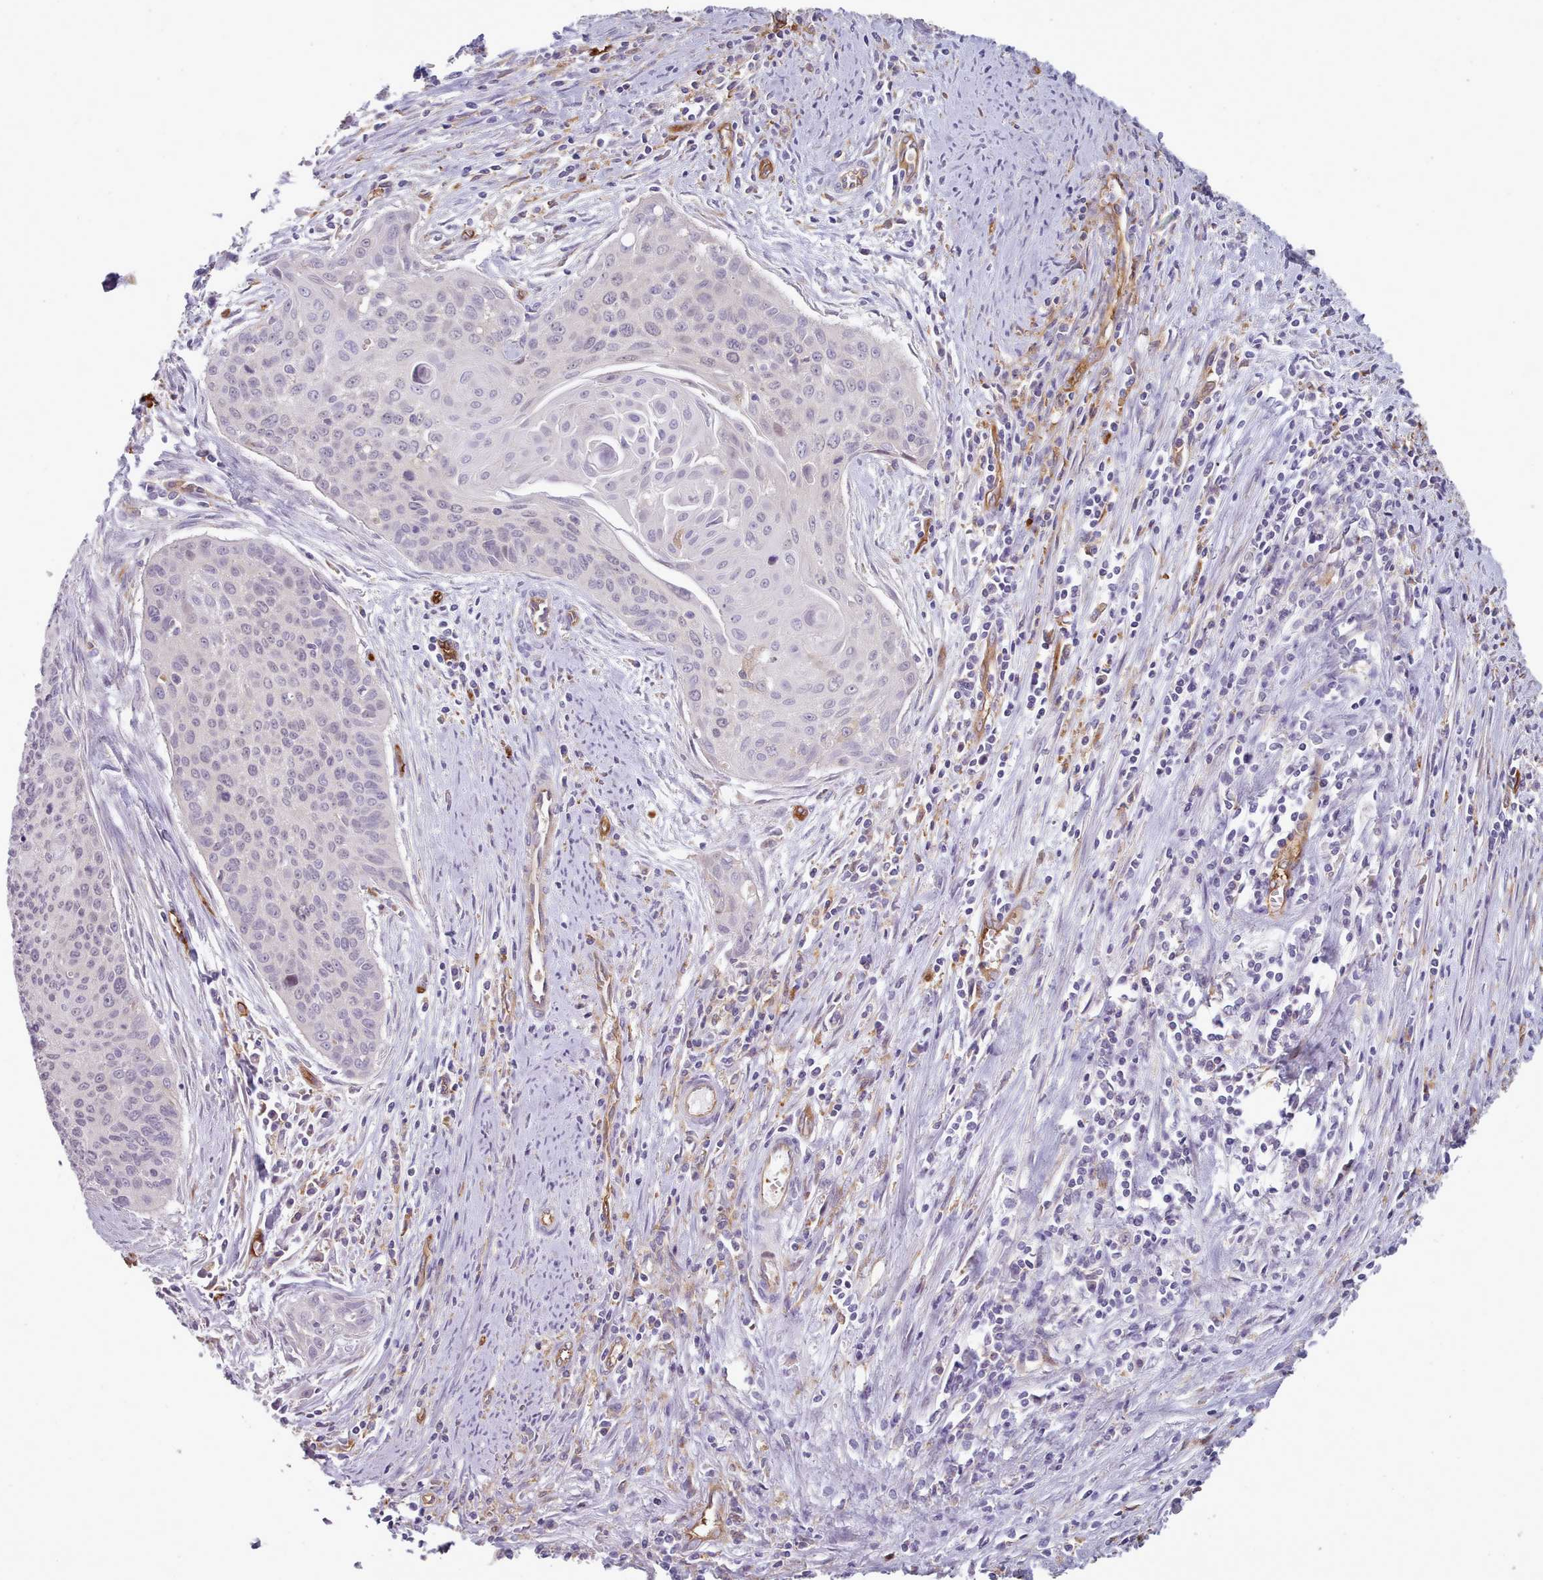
{"staining": {"intensity": "negative", "quantity": "none", "location": "none"}, "tissue": "cervical cancer", "cell_type": "Tumor cells", "image_type": "cancer", "snomed": [{"axis": "morphology", "description": "Squamous cell carcinoma, NOS"}, {"axis": "topography", "description": "Cervix"}], "caption": "This micrograph is of cervical squamous cell carcinoma stained with immunohistochemistry to label a protein in brown with the nuclei are counter-stained blue. There is no staining in tumor cells.", "gene": "CD300LF", "patient": {"sex": "female", "age": 55}}